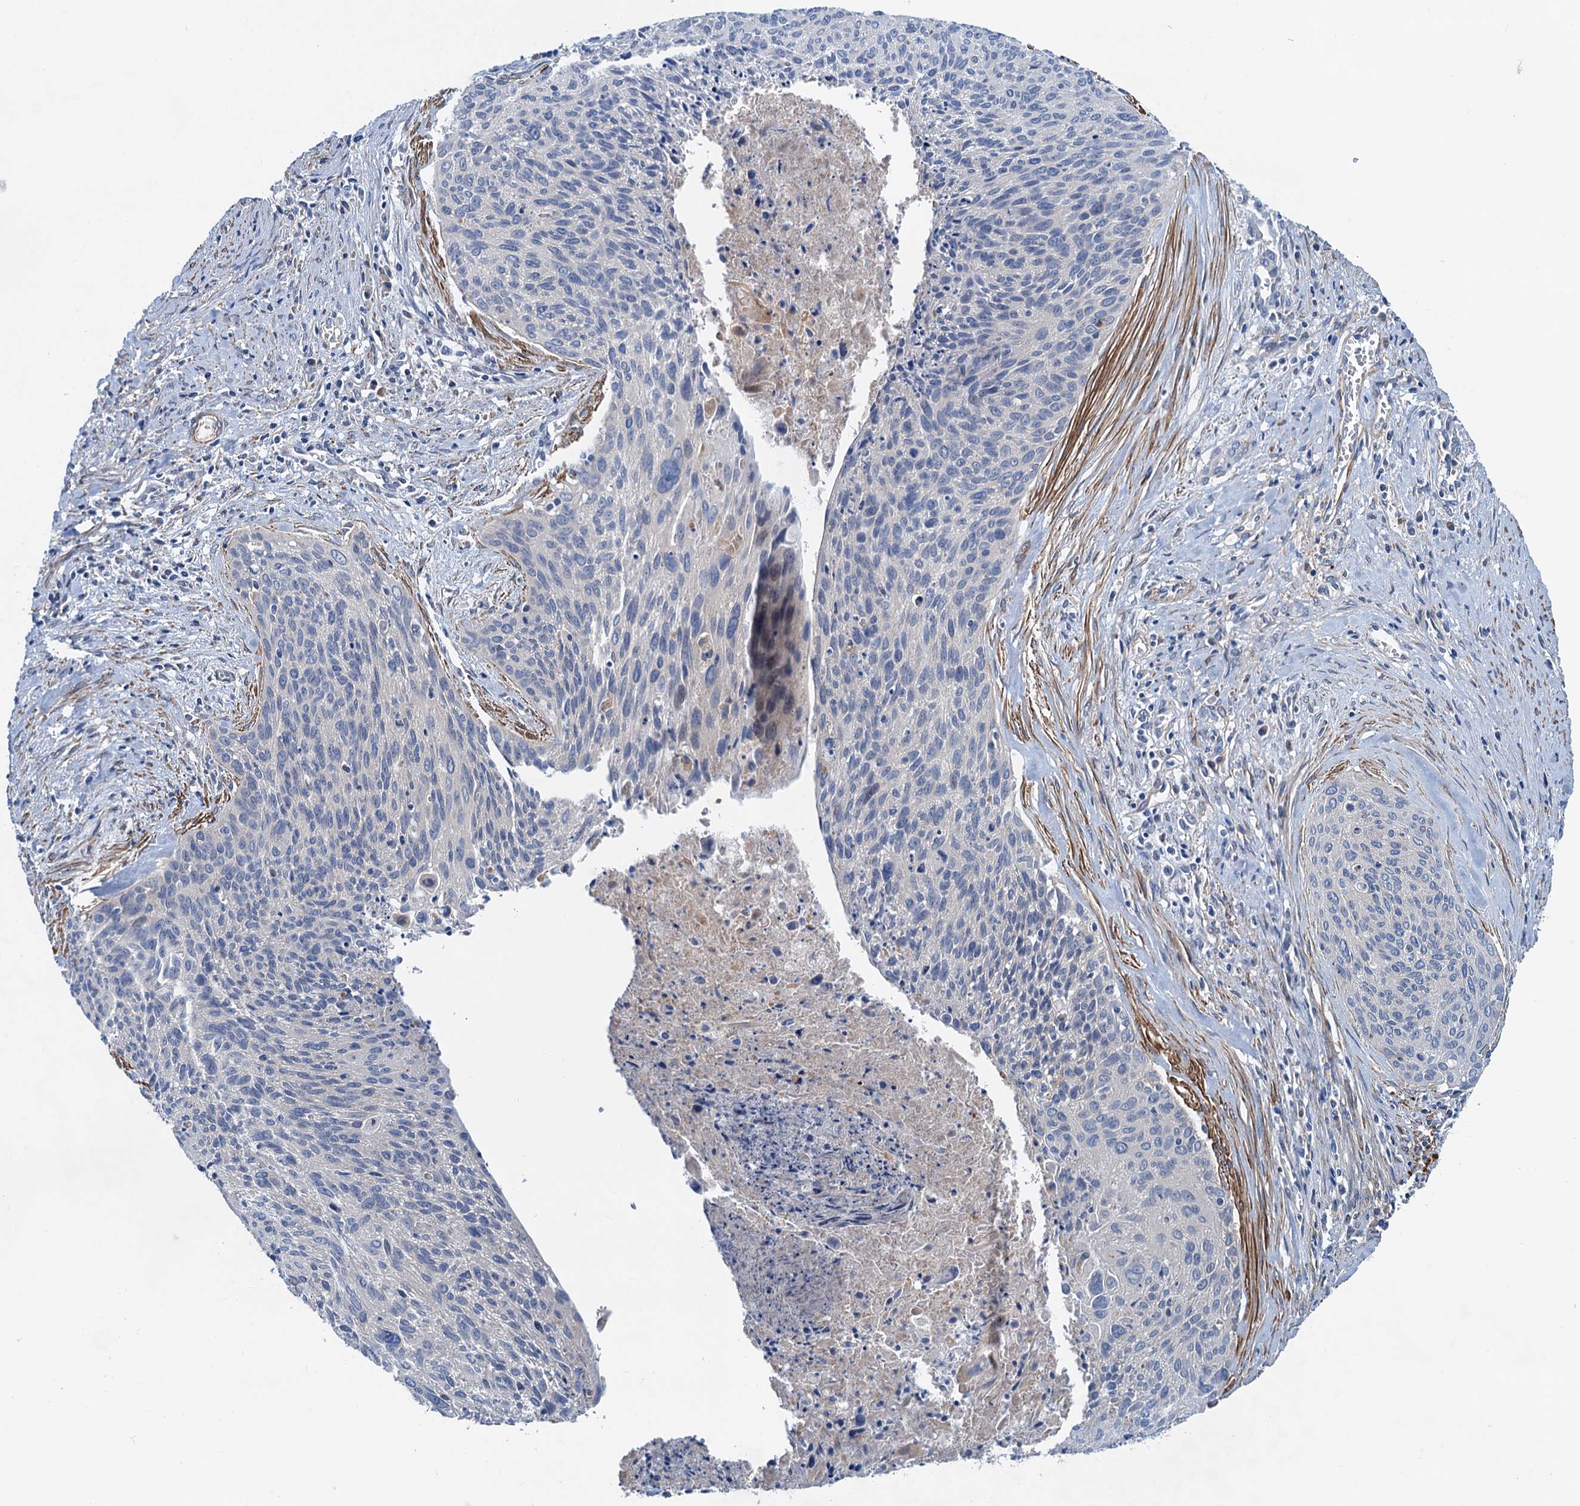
{"staining": {"intensity": "negative", "quantity": "none", "location": "none"}, "tissue": "cervical cancer", "cell_type": "Tumor cells", "image_type": "cancer", "snomed": [{"axis": "morphology", "description": "Squamous cell carcinoma, NOS"}, {"axis": "topography", "description": "Cervix"}], "caption": "Immunohistochemistry (IHC) of cervical cancer shows no staining in tumor cells.", "gene": "CSTPP1", "patient": {"sex": "female", "age": 55}}